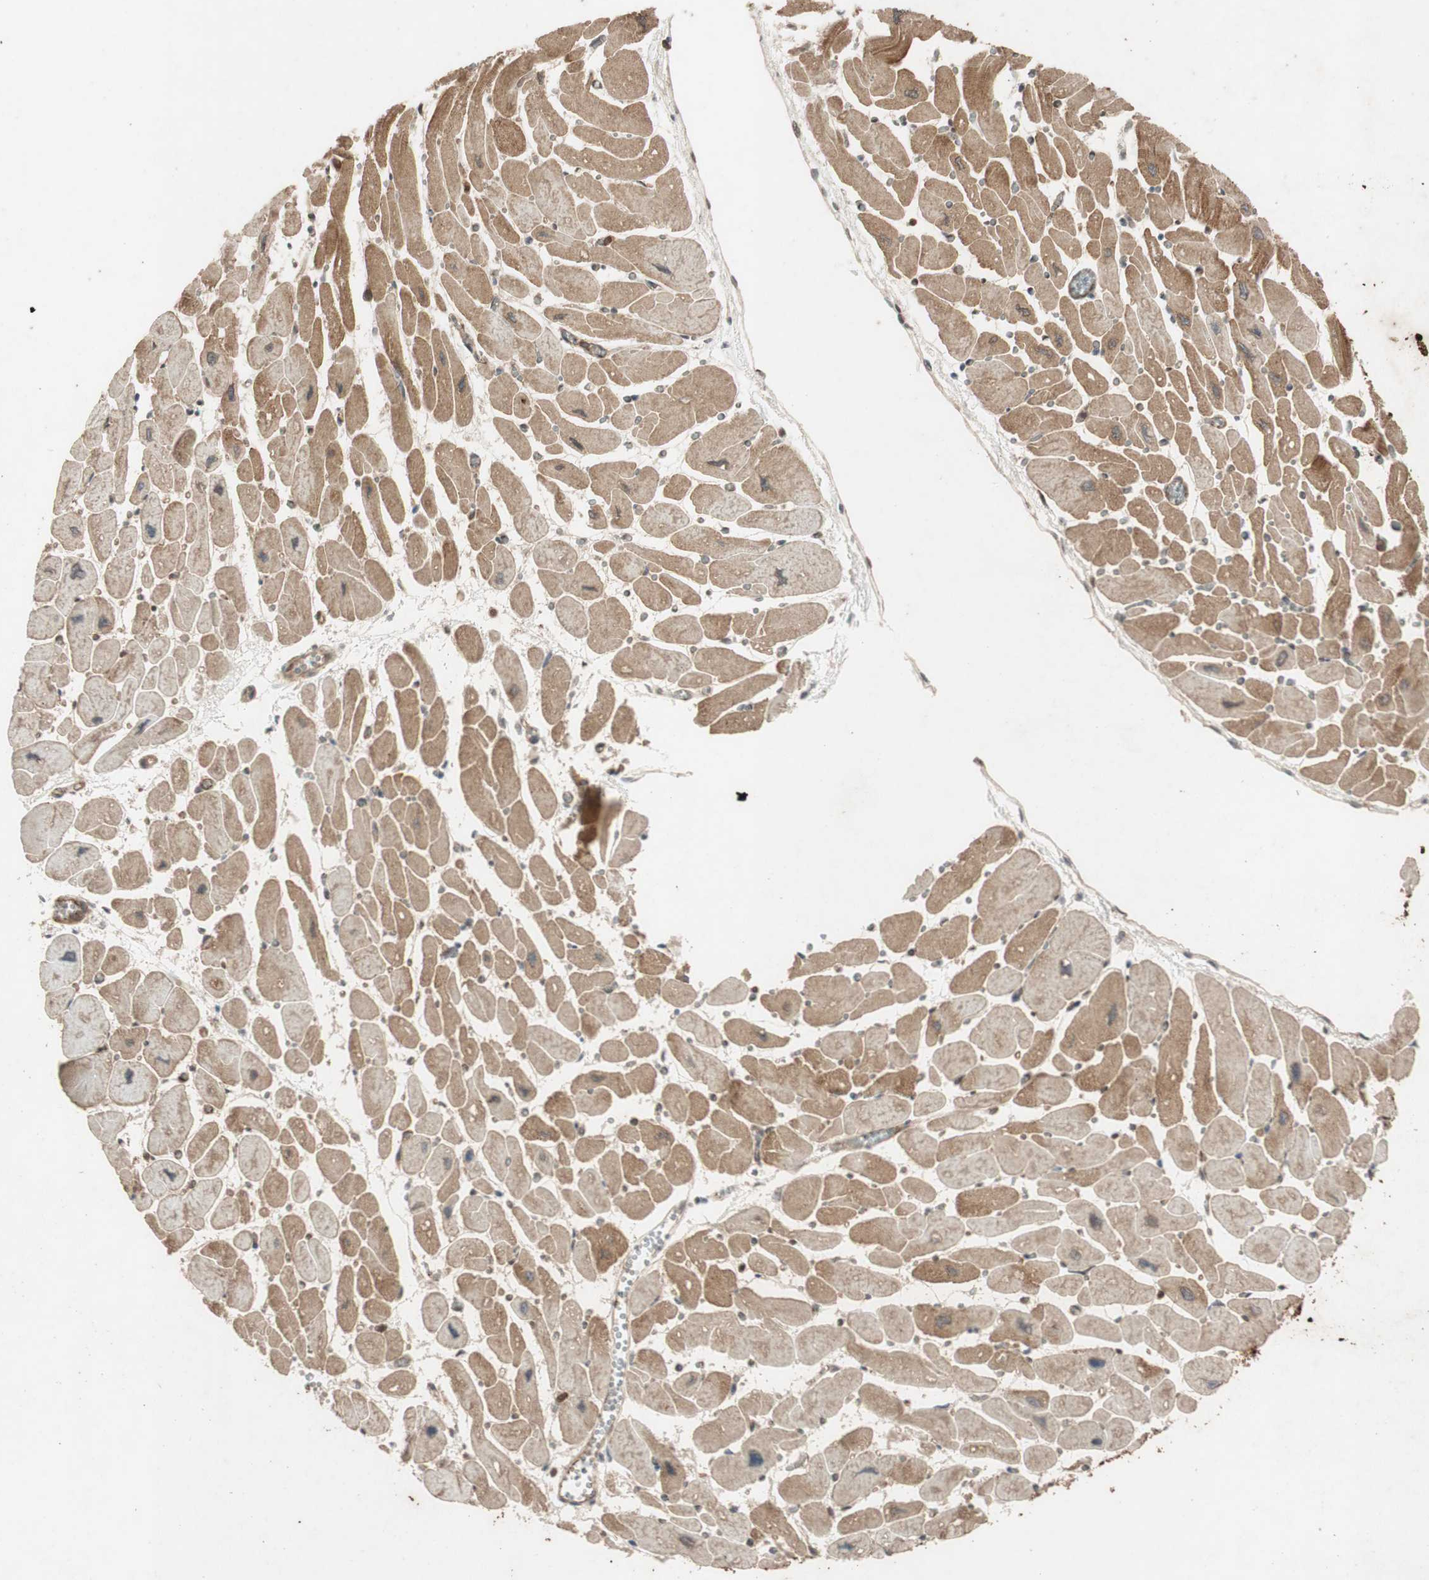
{"staining": {"intensity": "moderate", "quantity": "25%-75%", "location": "cytoplasmic/membranous"}, "tissue": "heart muscle", "cell_type": "Cardiomyocytes", "image_type": "normal", "snomed": [{"axis": "morphology", "description": "Normal tissue, NOS"}, {"axis": "topography", "description": "Heart"}], "caption": "Immunohistochemistry (IHC) image of benign heart muscle: heart muscle stained using IHC demonstrates medium levels of moderate protein expression localized specifically in the cytoplasmic/membranous of cardiomyocytes, appearing as a cytoplasmic/membranous brown color.", "gene": "EPHA8", "patient": {"sex": "female", "age": 54}}